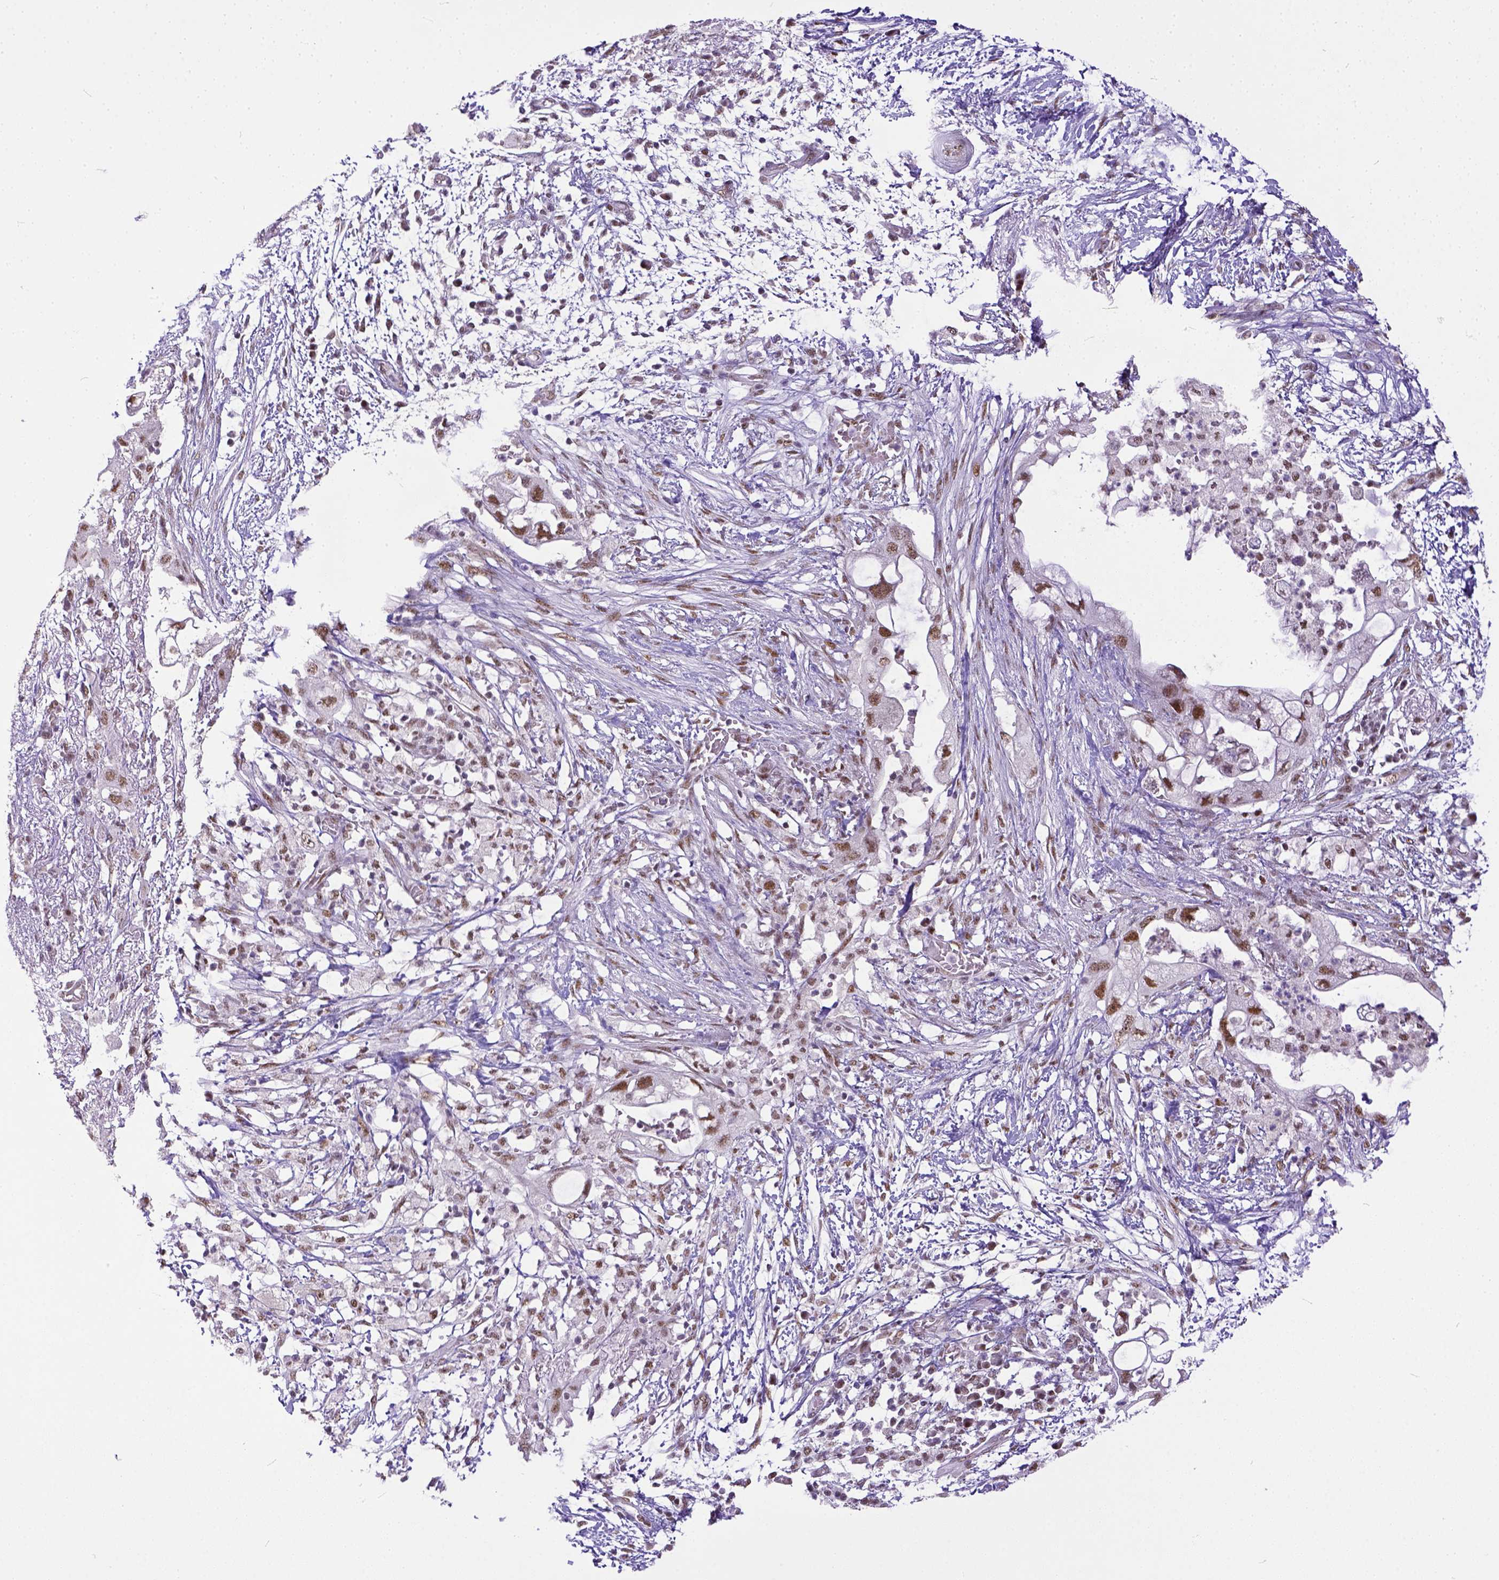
{"staining": {"intensity": "moderate", "quantity": ">75%", "location": "nuclear"}, "tissue": "pancreatic cancer", "cell_type": "Tumor cells", "image_type": "cancer", "snomed": [{"axis": "morphology", "description": "Adenocarcinoma, NOS"}, {"axis": "topography", "description": "Pancreas"}], "caption": "Immunohistochemistry (IHC) (DAB (3,3'-diaminobenzidine)) staining of human pancreatic cancer (adenocarcinoma) exhibits moderate nuclear protein expression in approximately >75% of tumor cells.", "gene": "ERCC1", "patient": {"sex": "female", "age": 72}}